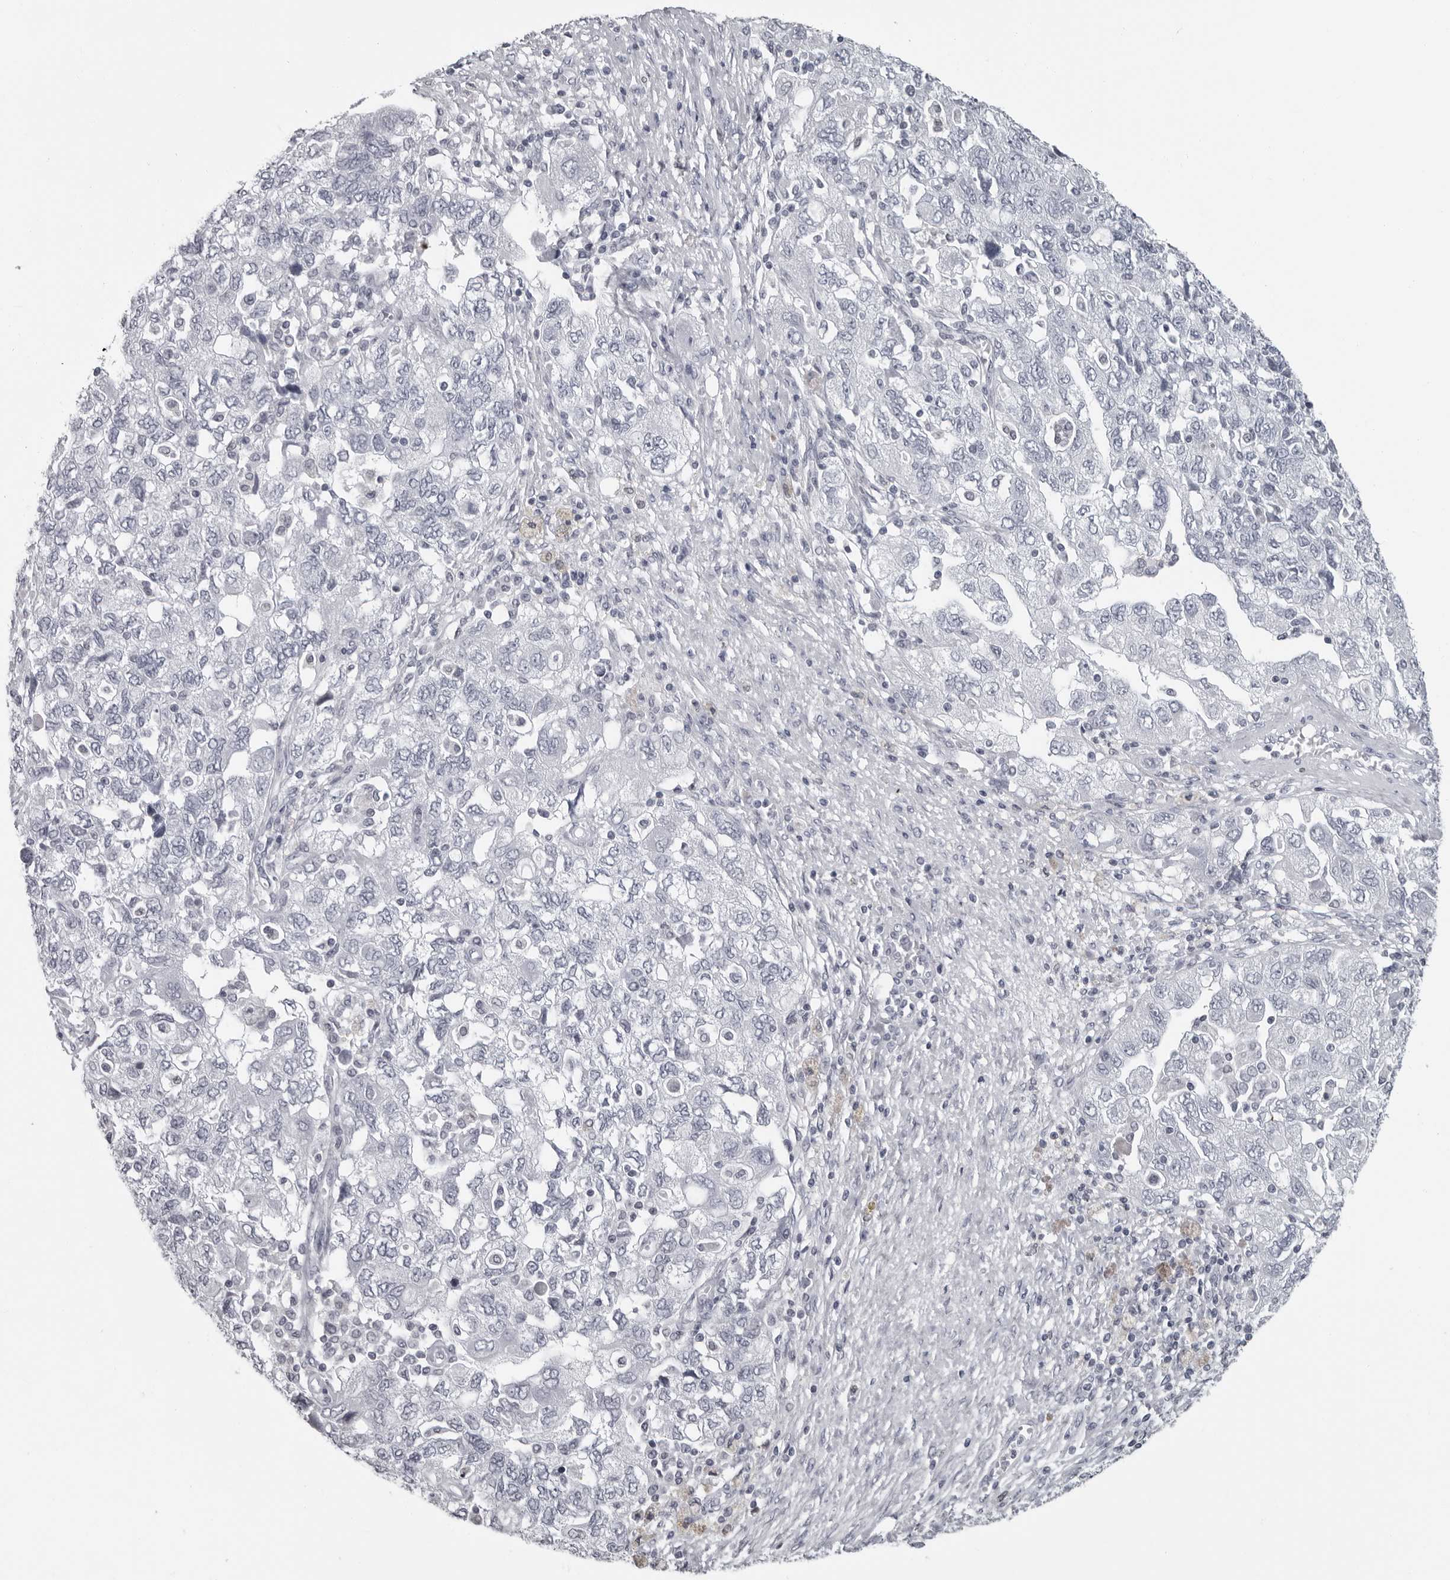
{"staining": {"intensity": "negative", "quantity": "none", "location": "none"}, "tissue": "ovarian cancer", "cell_type": "Tumor cells", "image_type": "cancer", "snomed": [{"axis": "morphology", "description": "Carcinoma, NOS"}, {"axis": "morphology", "description": "Cystadenocarcinoma, serous, NOS"}, {"axis": "topography", "description": "Ovary"}], "caption": "Tumor cells show no significant protein positivity in ovarian carcinoma.", "gene": "LZIC", "patient": {"sex": "female", "age": 69}}